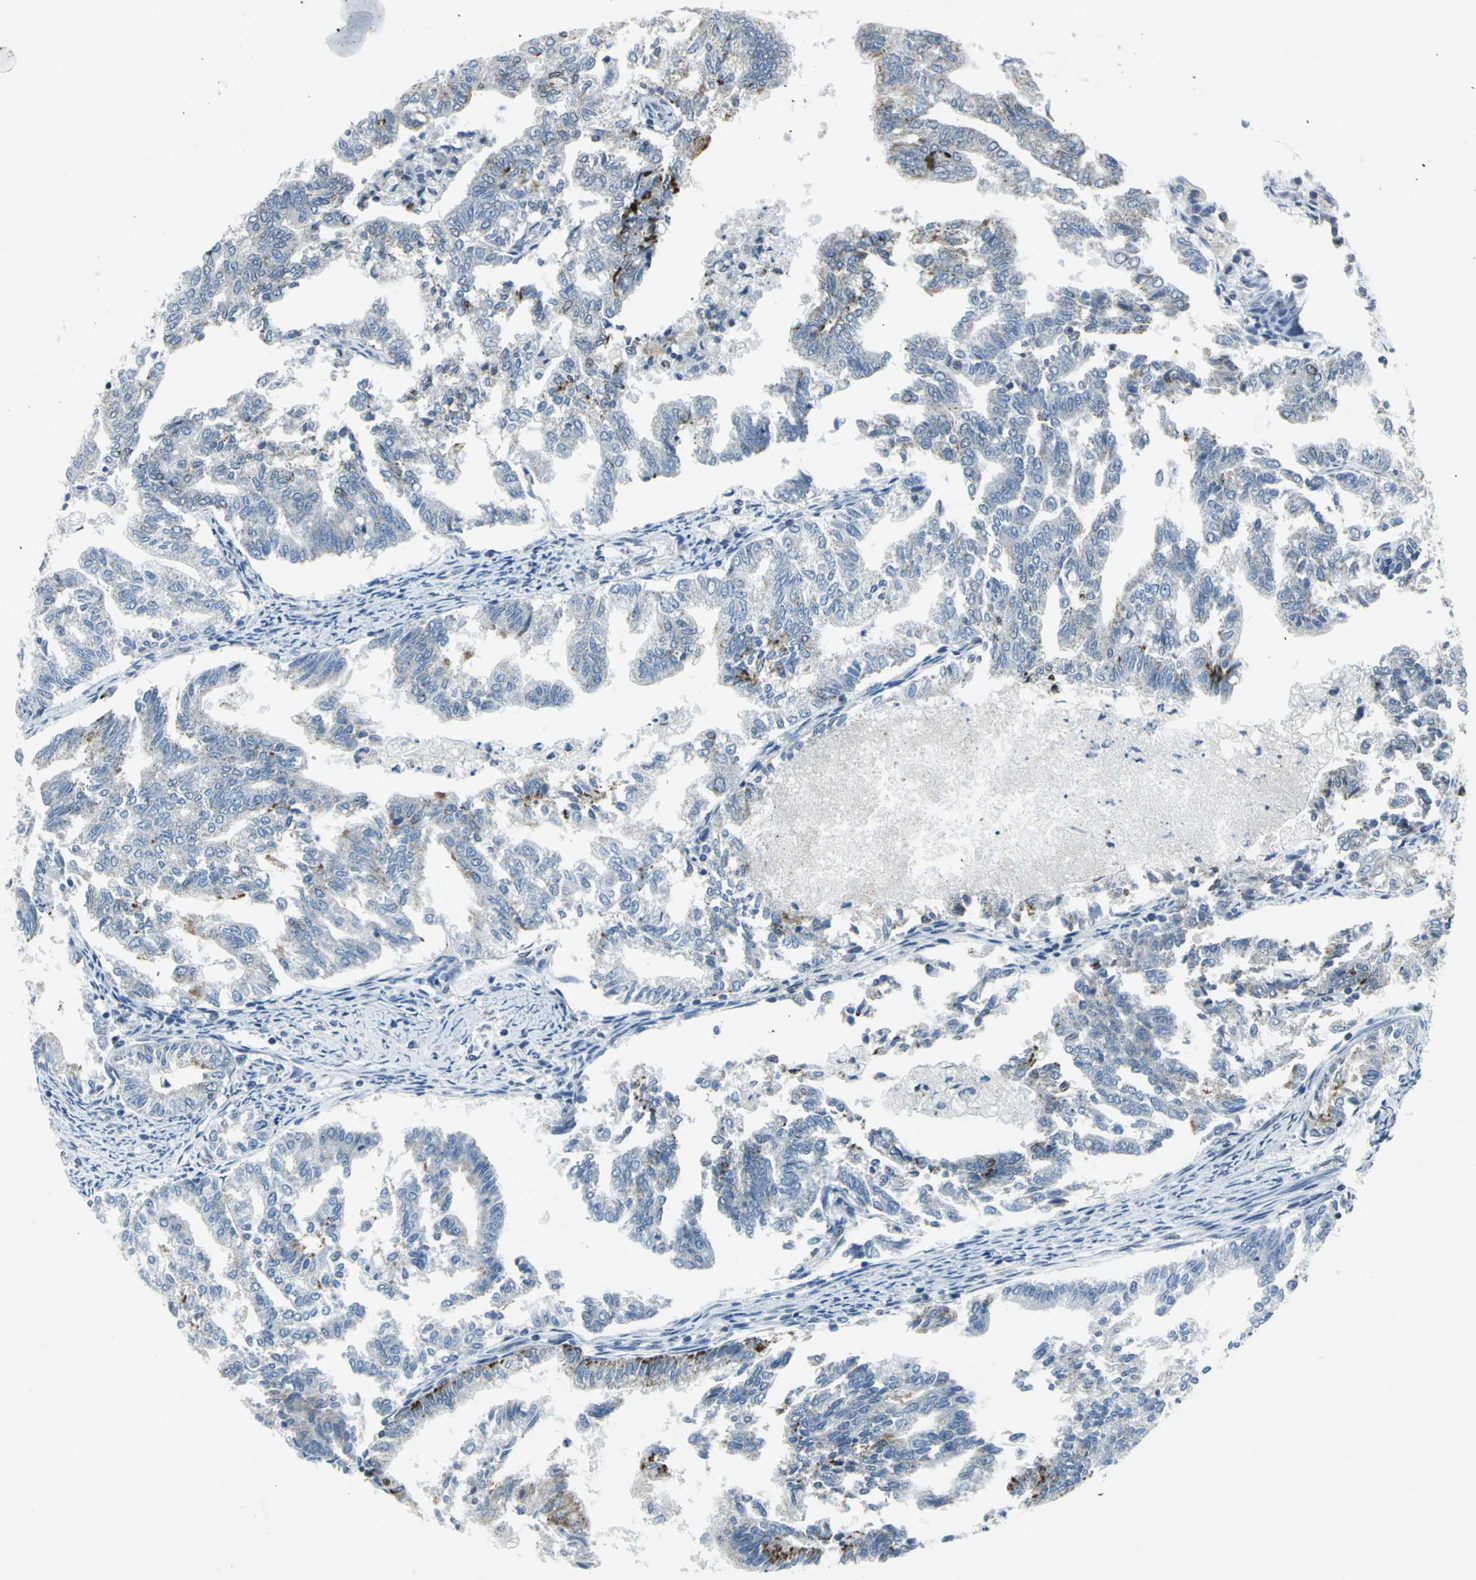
{"staining": {"intensity": "moderate", "quantity": "<25%", "location": "cytoplasmic/membranous"}, "tissue": "endometrial cancer", "cell_type": "Tumor cells", "image_type": "cancer", "snomed": [{"axis": "morphology", "description": "Adenocarcinoma, NOS"}, {"axis": "topography", "description": "Endometrium"}], "caption": "Immunohistochemical staining of human endometrial cancer demonstrates low levels of moderate cytoplasmic/membranous protein expression in about <25% of tumor cells.", "gene": "SNUPN", "patient": {"sex": "female", "age": 79}}